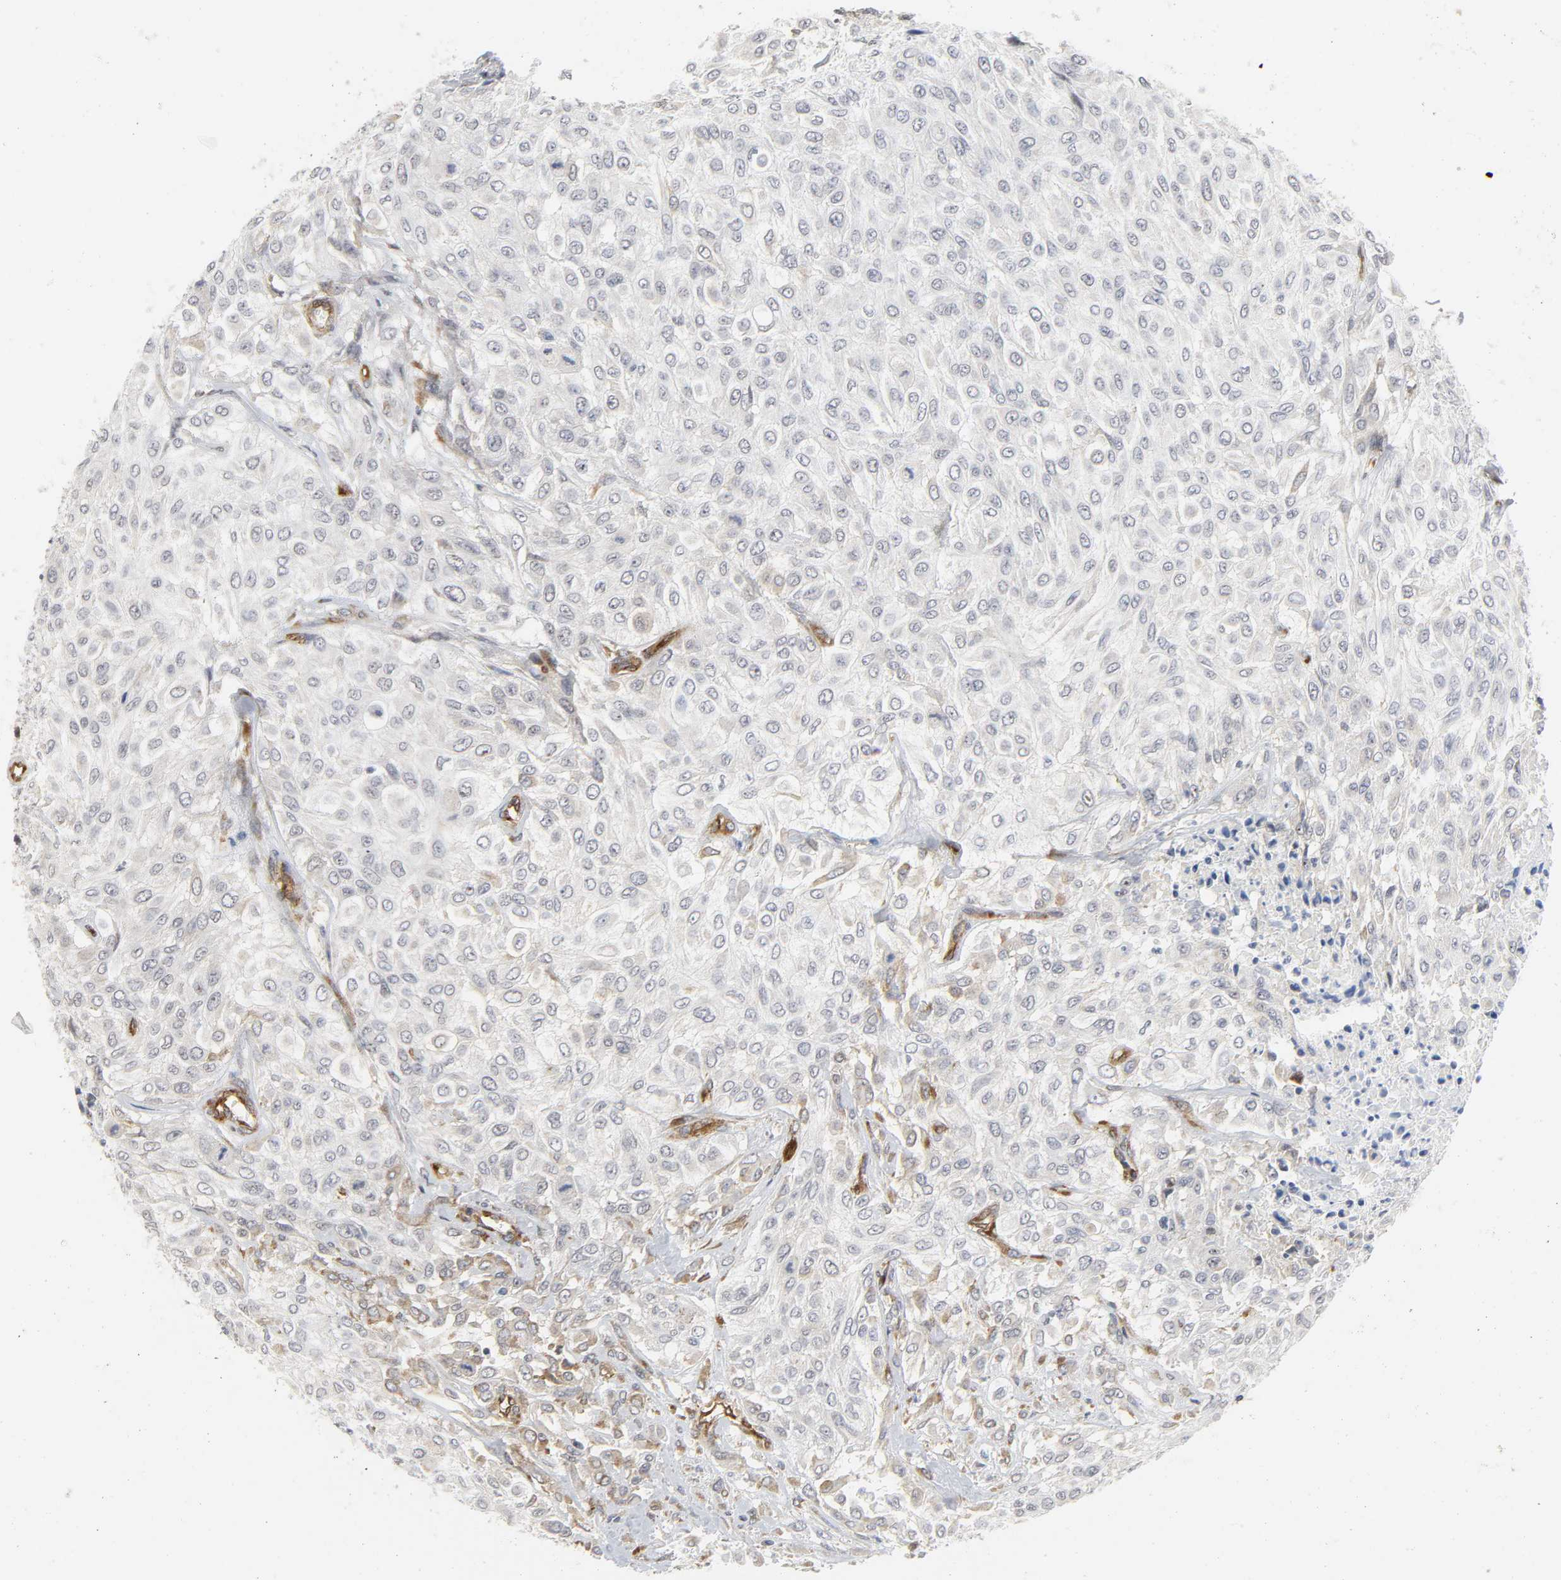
{"staining": {"intensity": "negative", "quantity": "none", "location": "none"}, "tissue": "urothelial cancer", "cell_type": "Tumor cells", "image_type": "cancer", "snomed": [{"axis": "morphology", "description": "Urothelial carcinoma, High grade"}, {"axis": "topography", "description": "Urinary bladder"}], "caption": "Immunohistochemical staining of human high-grade urothelial carcinoma reveals no significant expression in tumor cells.", "gene": "DOCK1", "patient": {"sex": "male", "age": 57}}